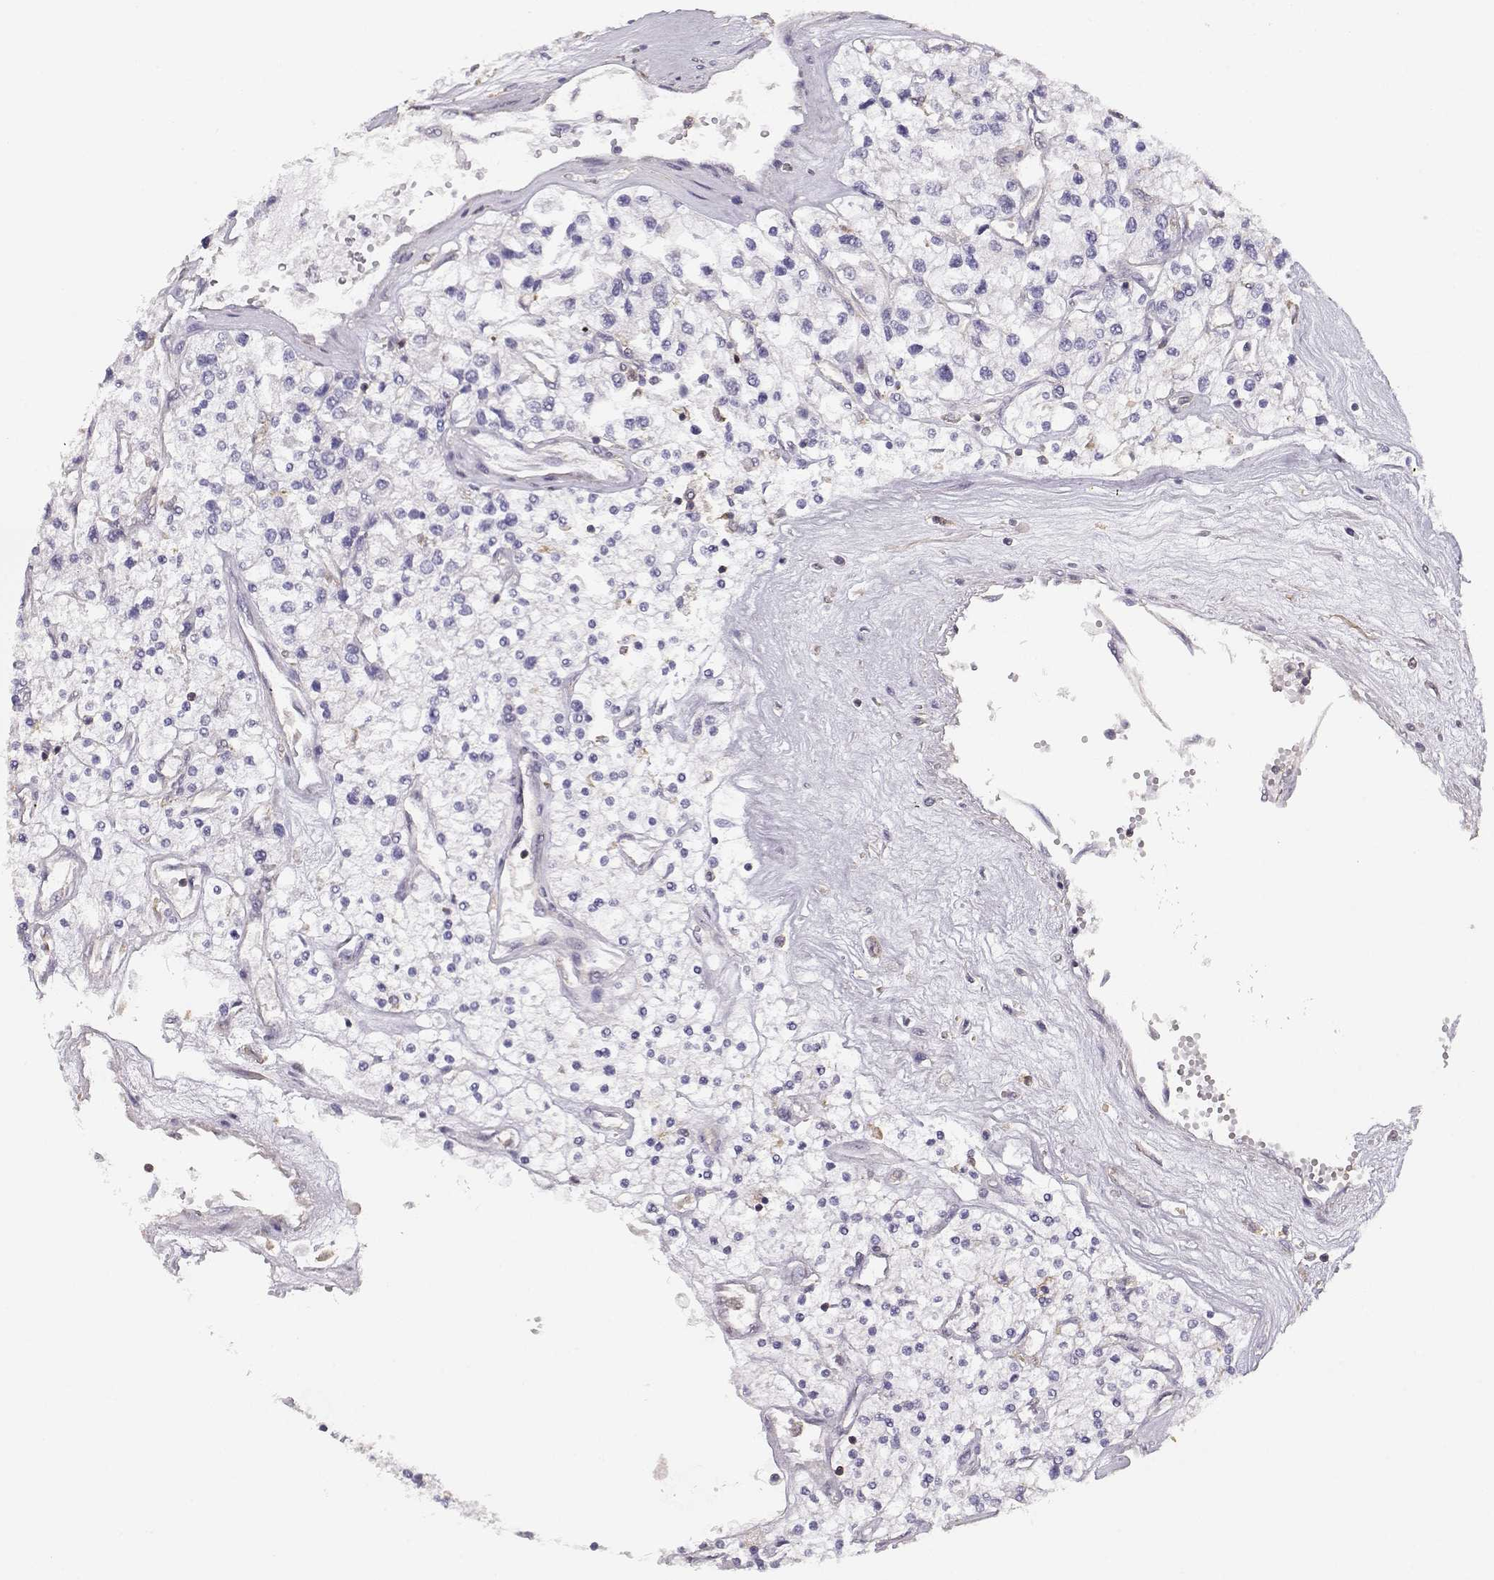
{"staining": {"intensity": "negative", "quantity": "none", "location": "none"}, "tissue": "renal cancer", "cell_type": "Tumor cells", "image_type": "cancer", "snomed": [{"axis": "morphology", "description": "Adenocarcinoma, NOS"}, {"axis": "topography", "description": "Kidney"}], "caption": "High magnification brightfield microscopy of adenocarcinoma (renal) stained with DAB (3,3'-diaminobenzidine) (brown) and counterstained with hematoxylin (blue): tumor cells show no significant positivity.", "gene": "DAPL1", "patient": {"sex": "male", "age": 80}}